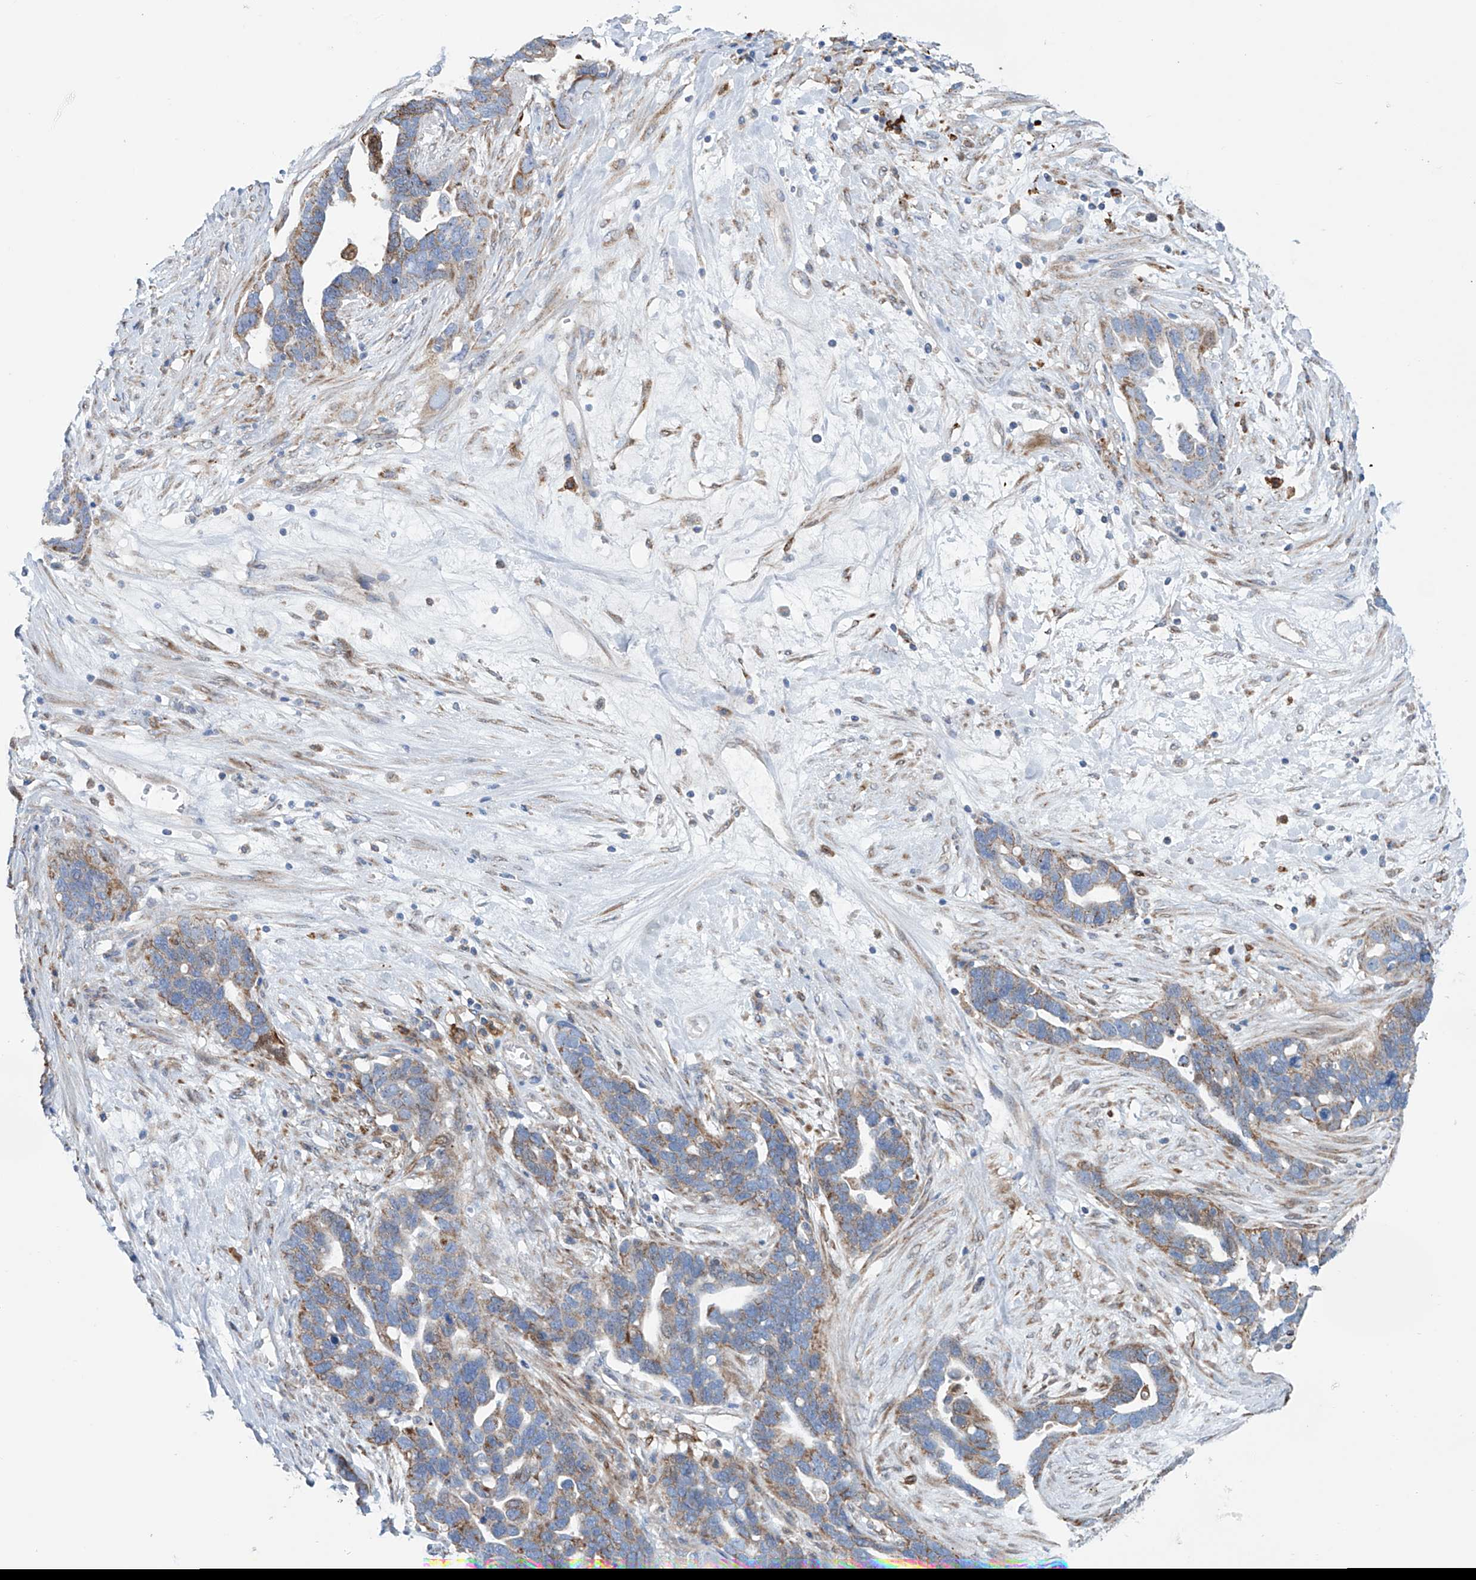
{"staining": {"intensity": "moderate", "quantity": "25%-75%", "location": "cytoplasmic/membranous"}, "tissue": "ovarian cancer", "cell_type": "Tumor cells", "image_type": "cancer", "snomed": [{"axis": "morphology", "description": "Cystadenocarcinoma, serous, NOS"}, {"axis": "topography", "description": "Ovary"}], "caption": "Protein expression by immunohistochemistry (IHC) shows moderate cytoplasmic/membranous staining in about 25%-75% of tumor cells in ovarian serous cystadenocarcinoma.", "gene": "ALDH6A1", "patient": {"sex": "female", "age": 54}}